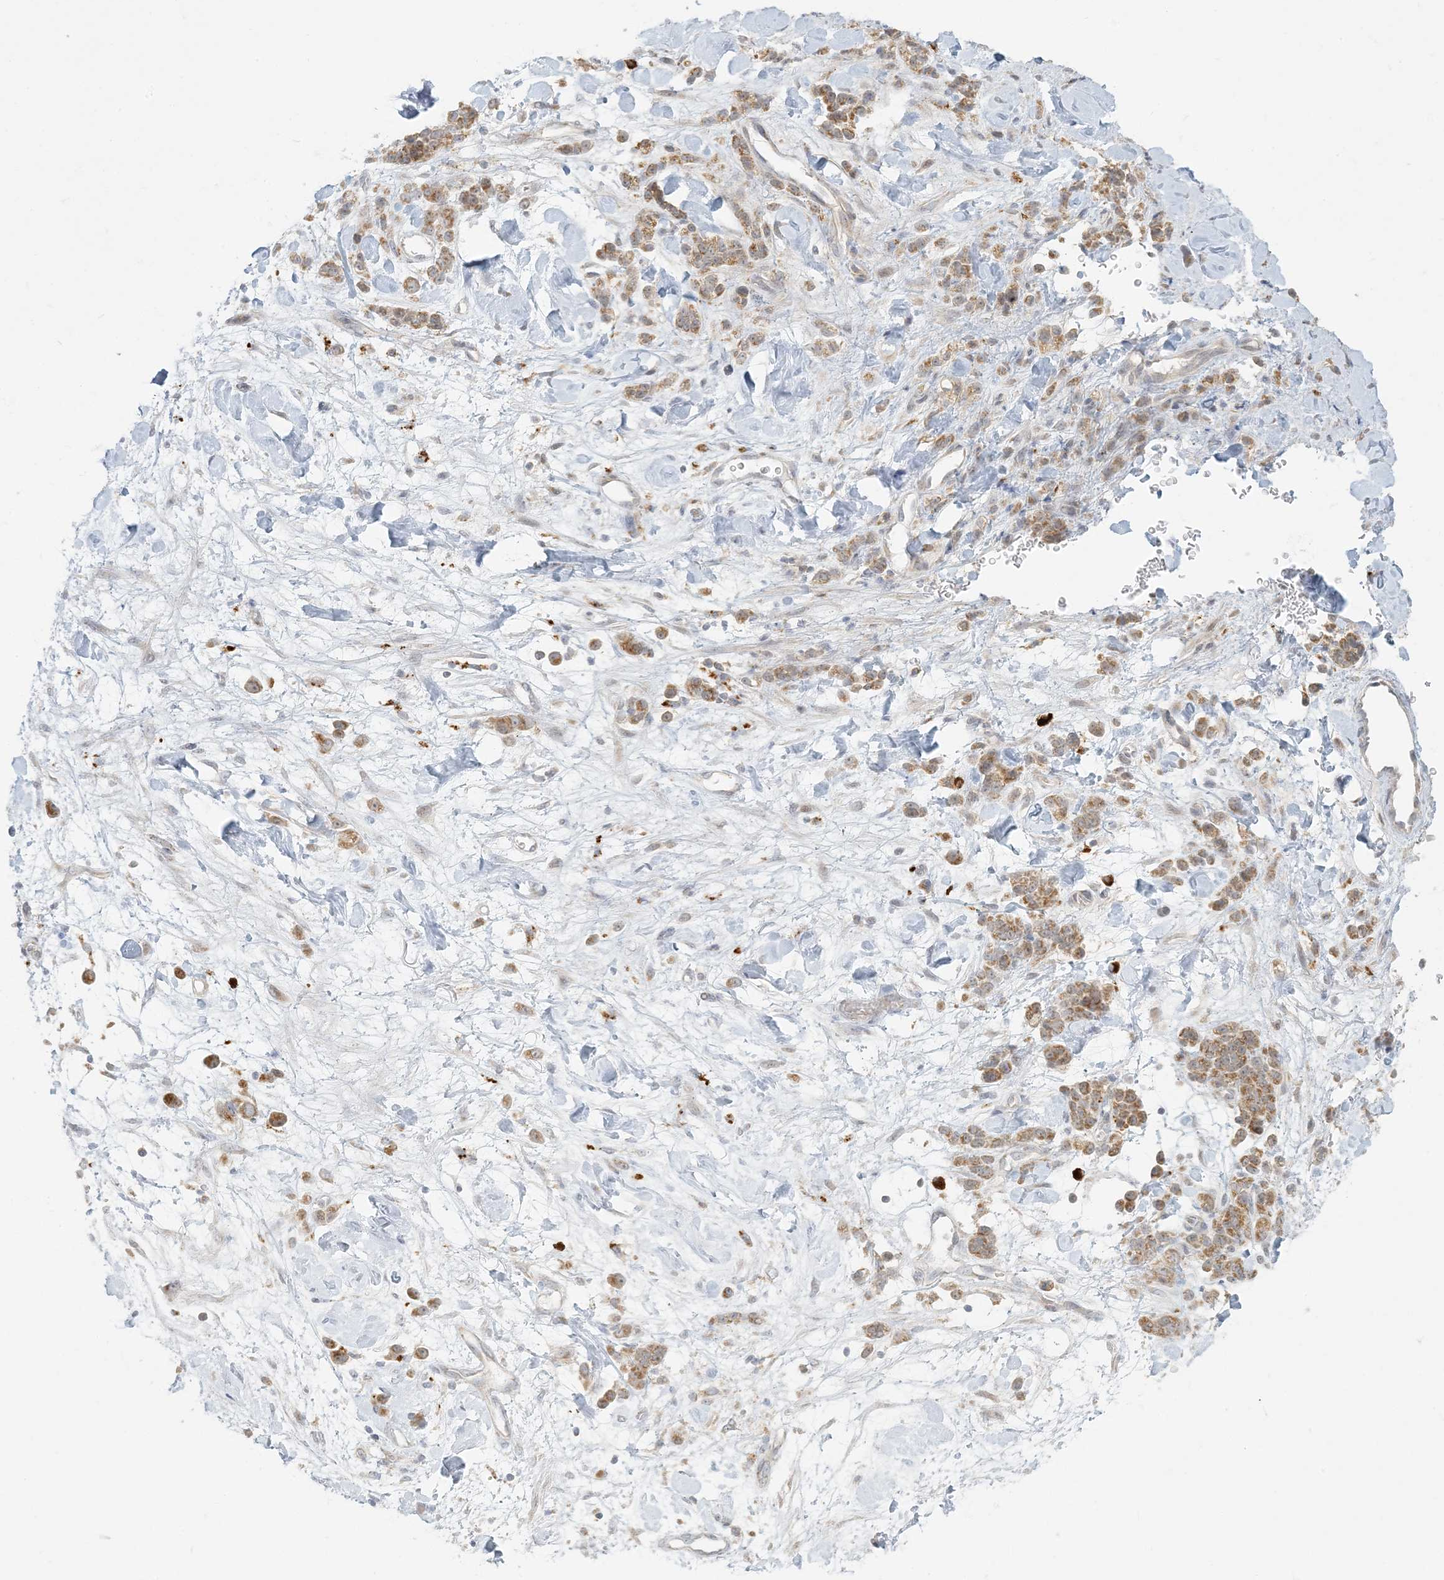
{"staining": {"intensity": "moderate", "quantity": ">75%", "location": "cytoplasmic/membranous"}, "tissue": "stomach cancer", "cell_type": "Tumor cells", "image_type": "cancer", "snomed": [{"axis": "morphology", "description": "Normal tissue, NOS"}, {"axis": "morphology", "description": "Adenocarcinoma, NOS"}, {"axis": "topography", "description": "Stomach"}], "caption": "Protein staining of stomach cancer tissue exhibits moderate cytoplasmic/membranous staining in approximately >75% of tumor cells.", "gene": "MCAT", "patient": {"sex": "male", "age": 82}}